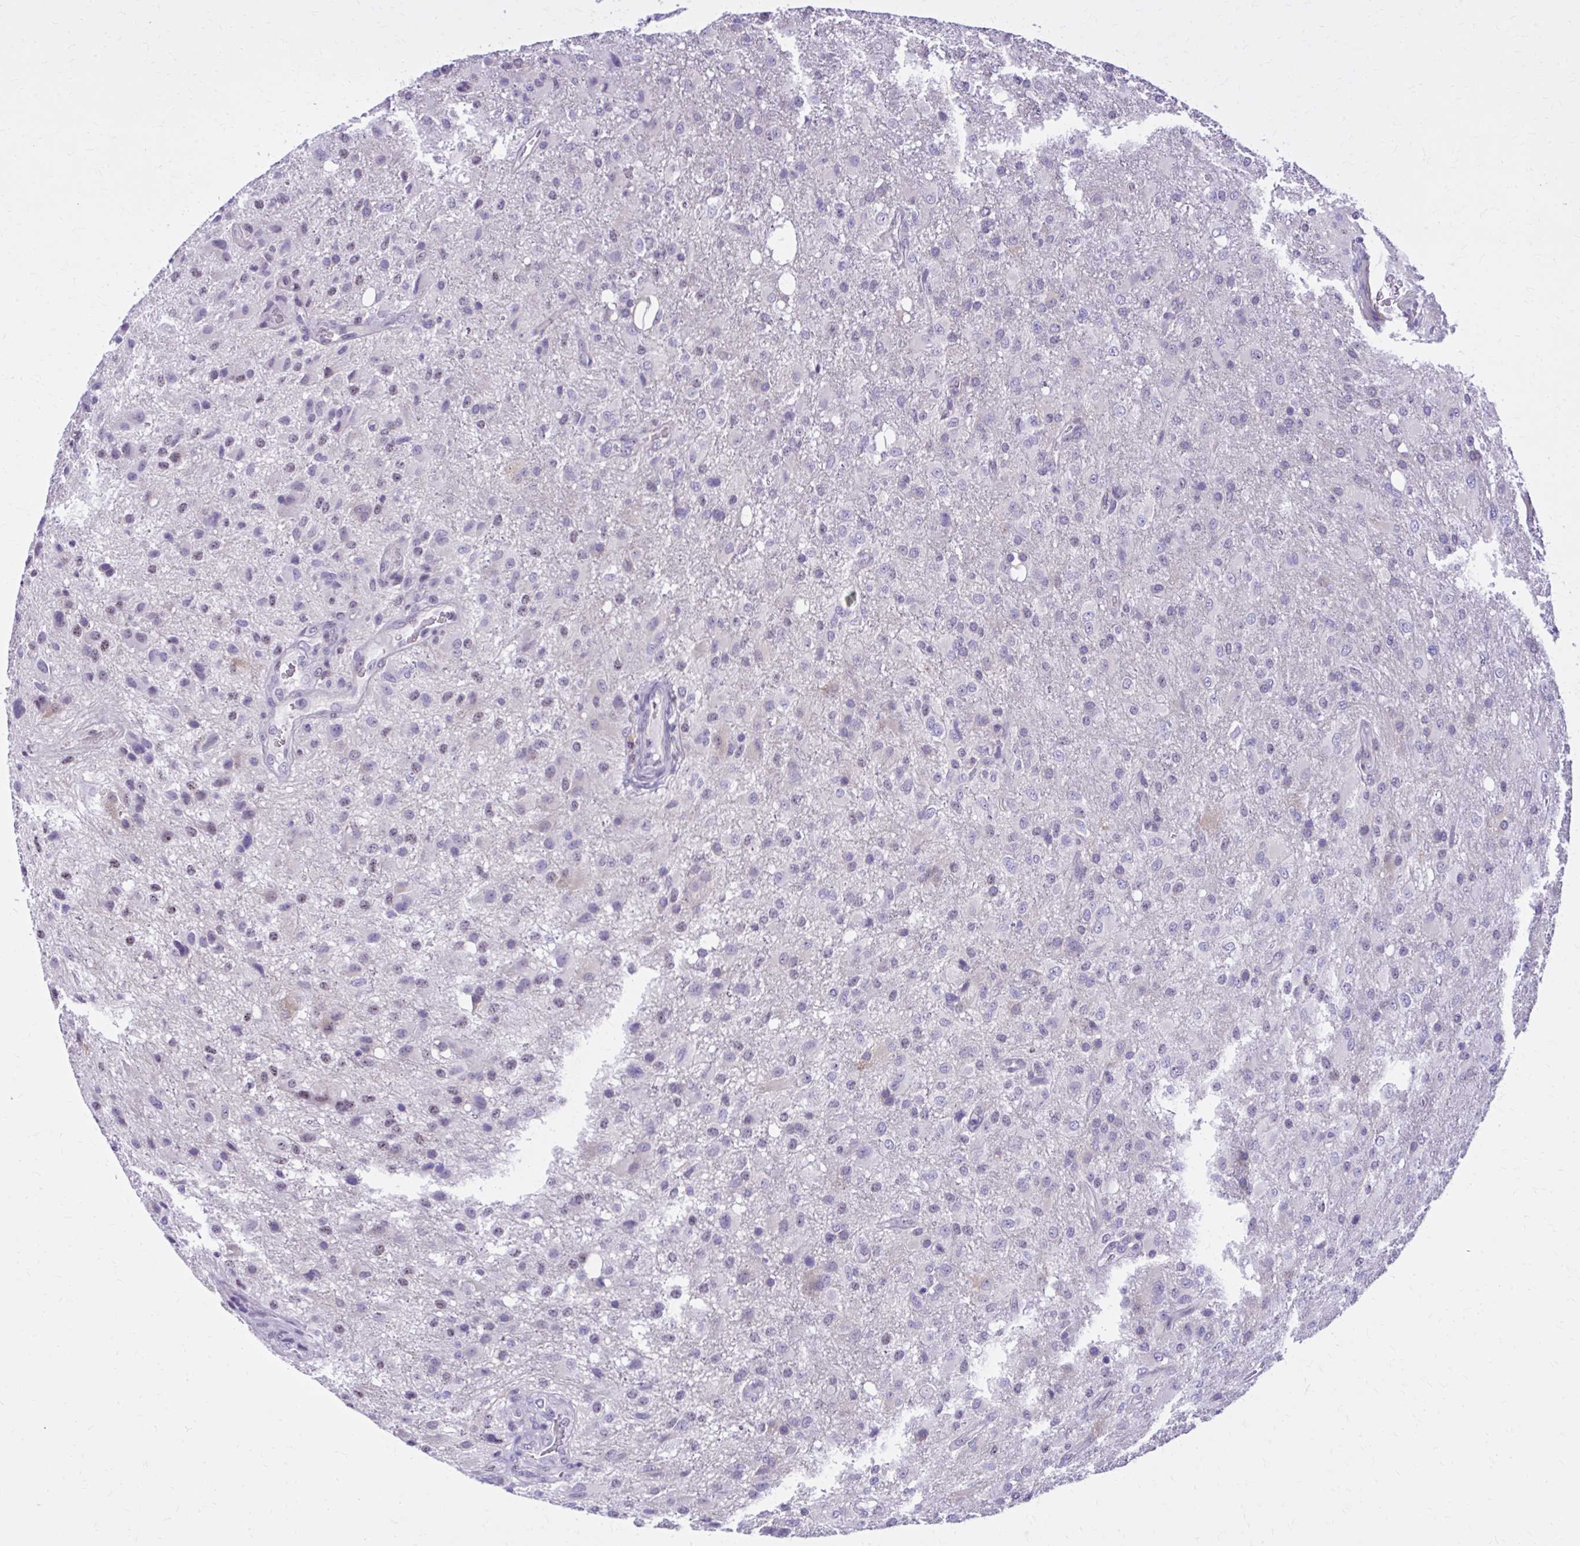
{"staining": {"intensity": "negative", "quantity": "none", "location": "none"}, "tissue": "glioma", "cell_type": "Tumor cells", "image_type": "cancer", "snomed": [{"axis": "morphology", "description": "Glioma, malignant, High grade"}, {"axis": "topography", "description": "Brain"}], "caption": "Immunohistochemical staining of glioma demonstrates no significant staining in tumor cells.", "gene": "RASL11B", "patient": {"sex": "male", "age": 53}}